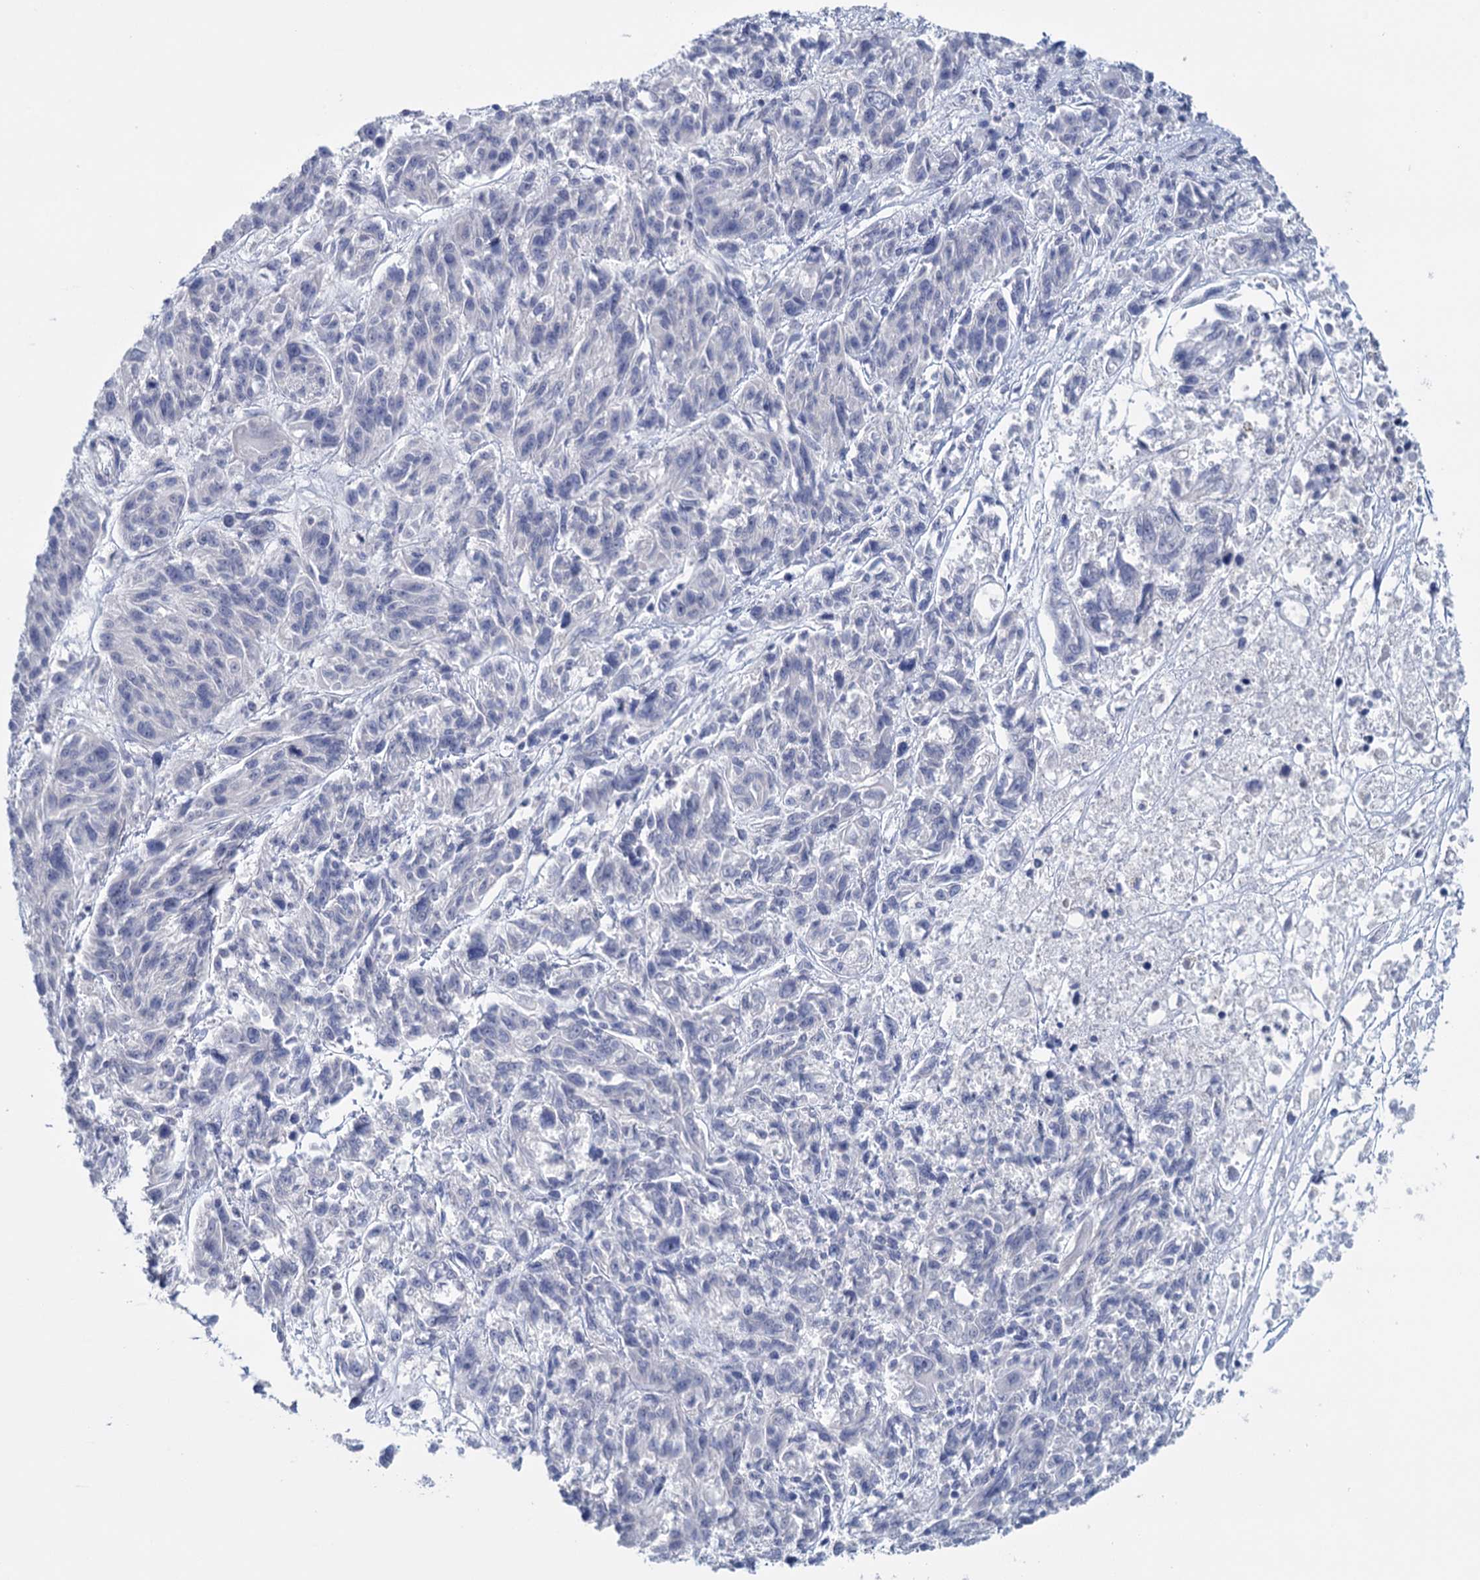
{"staining": {"intensity": "negative", "quantity": "none", "location": "none"}, "tissue": "melanoma", "cell_type": "Tumor cells", "image_type": "cancer", "snomed": [{"axis": "morphology", "description": "Malignant melanoma, NOS"}, {"axis": "topography", "description": "Skin"}], "caption": "High power microscopy micrograph of an immunohistochemistry histopathology image of melanoma, revealing no significant expression in tumor cells. The staining was performed using DAB (3,3'-diaminobenzidine) to visualize the protein expression in brown, while the nuclei were stained in blue with hematoxylin (Magnification: 20x).", "gene": "SFN", "patient": {"sex": "male", "age": 53}}